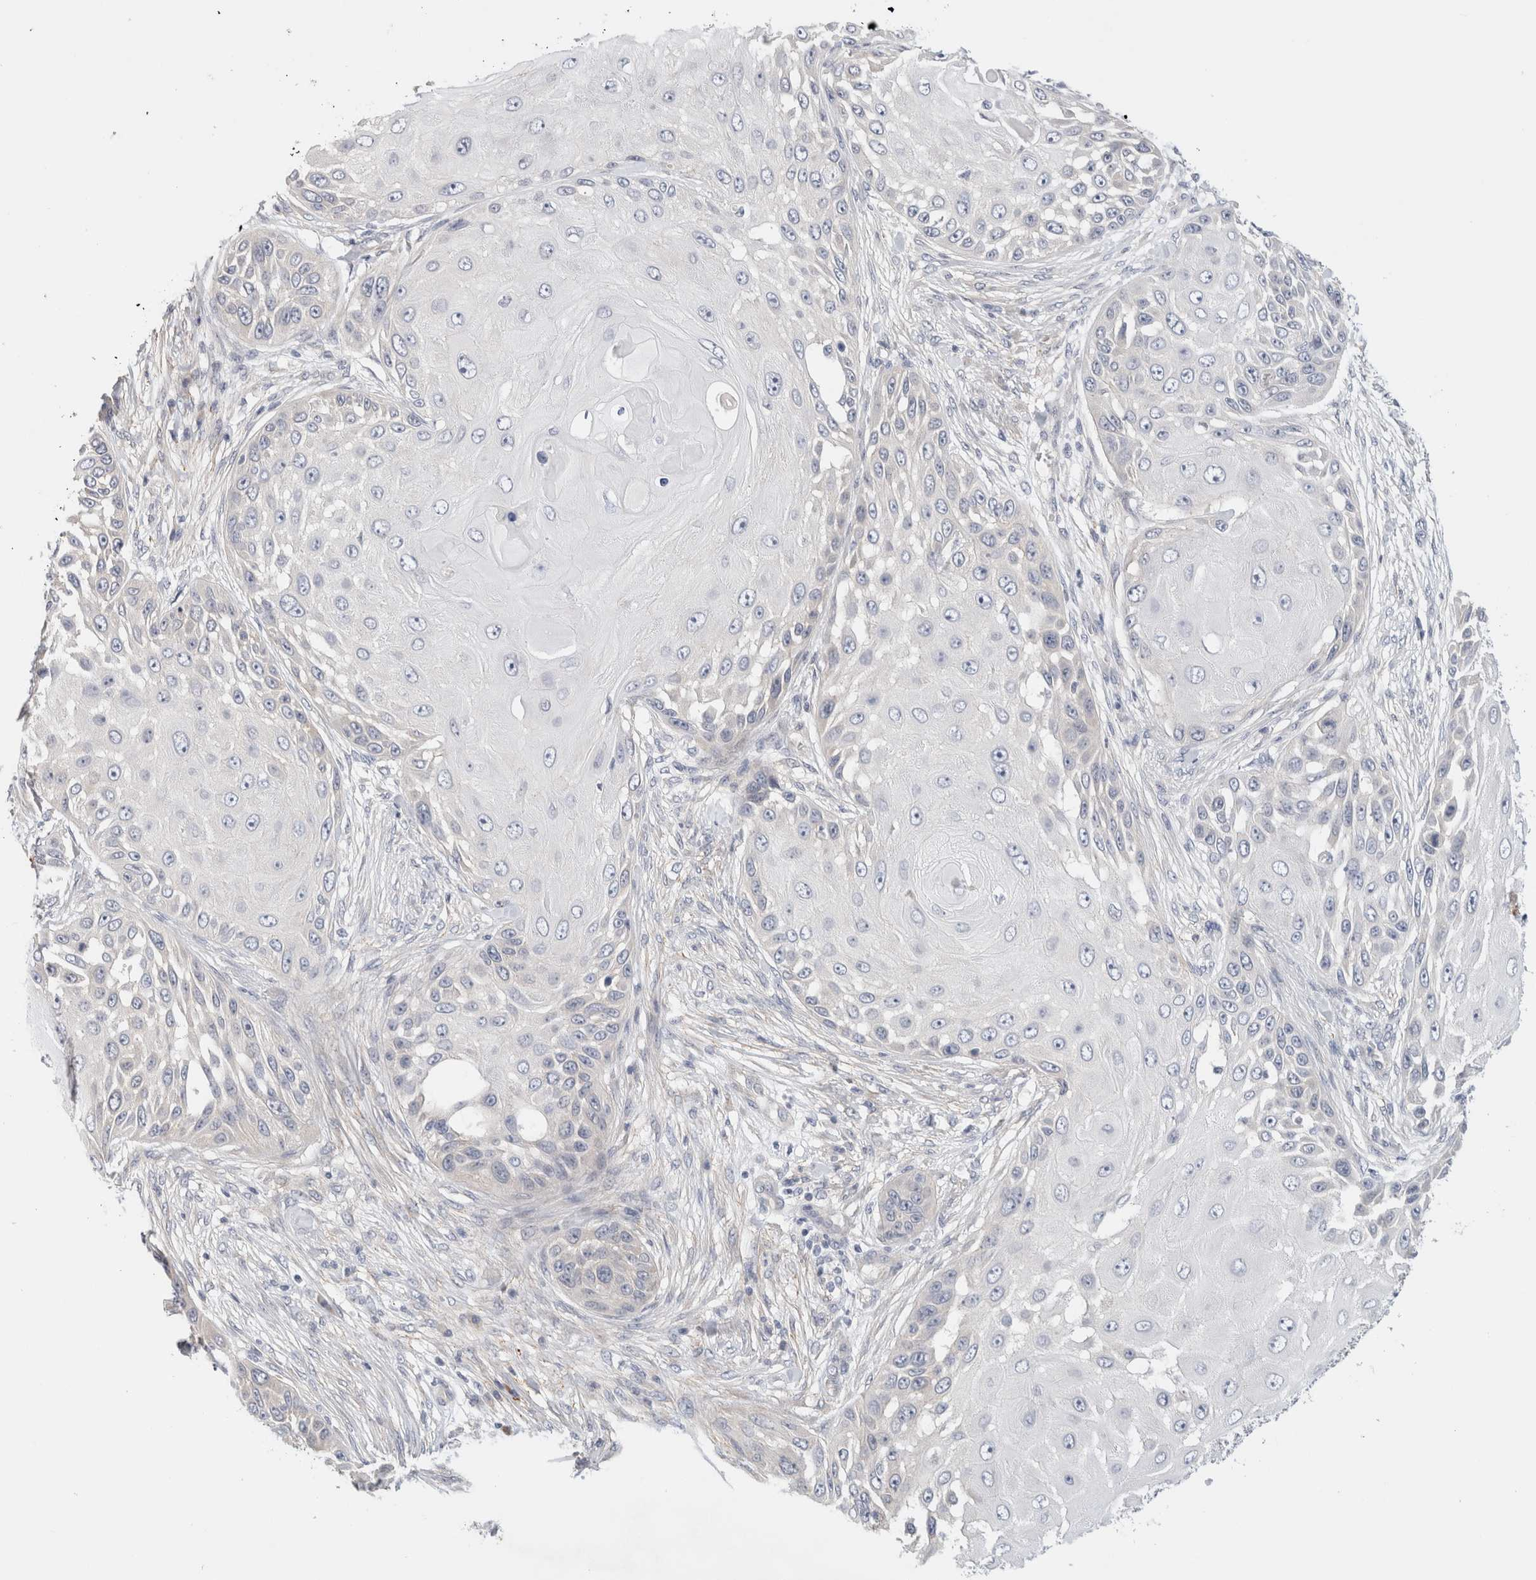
{"staining": {"intensity": "negative", "quantity": "none", "location": "none"}, "tissue": "skin cancer", "cell_type": "Tumor cells", "image_type": "cancer", "snomed": [{"axis": "morphology", "description": "Squamous cell carcinoma, NOS"}, {"axis": "topography", "description": "Skin"}], "caption": "Immunohistochemistry image of squamous cell carcinoma (skin) stained for a protein (brown), which exhibits no positivity in tumor cells.", "gene": "SPRTN", "patient": {"sex": "female", "age": 44}}